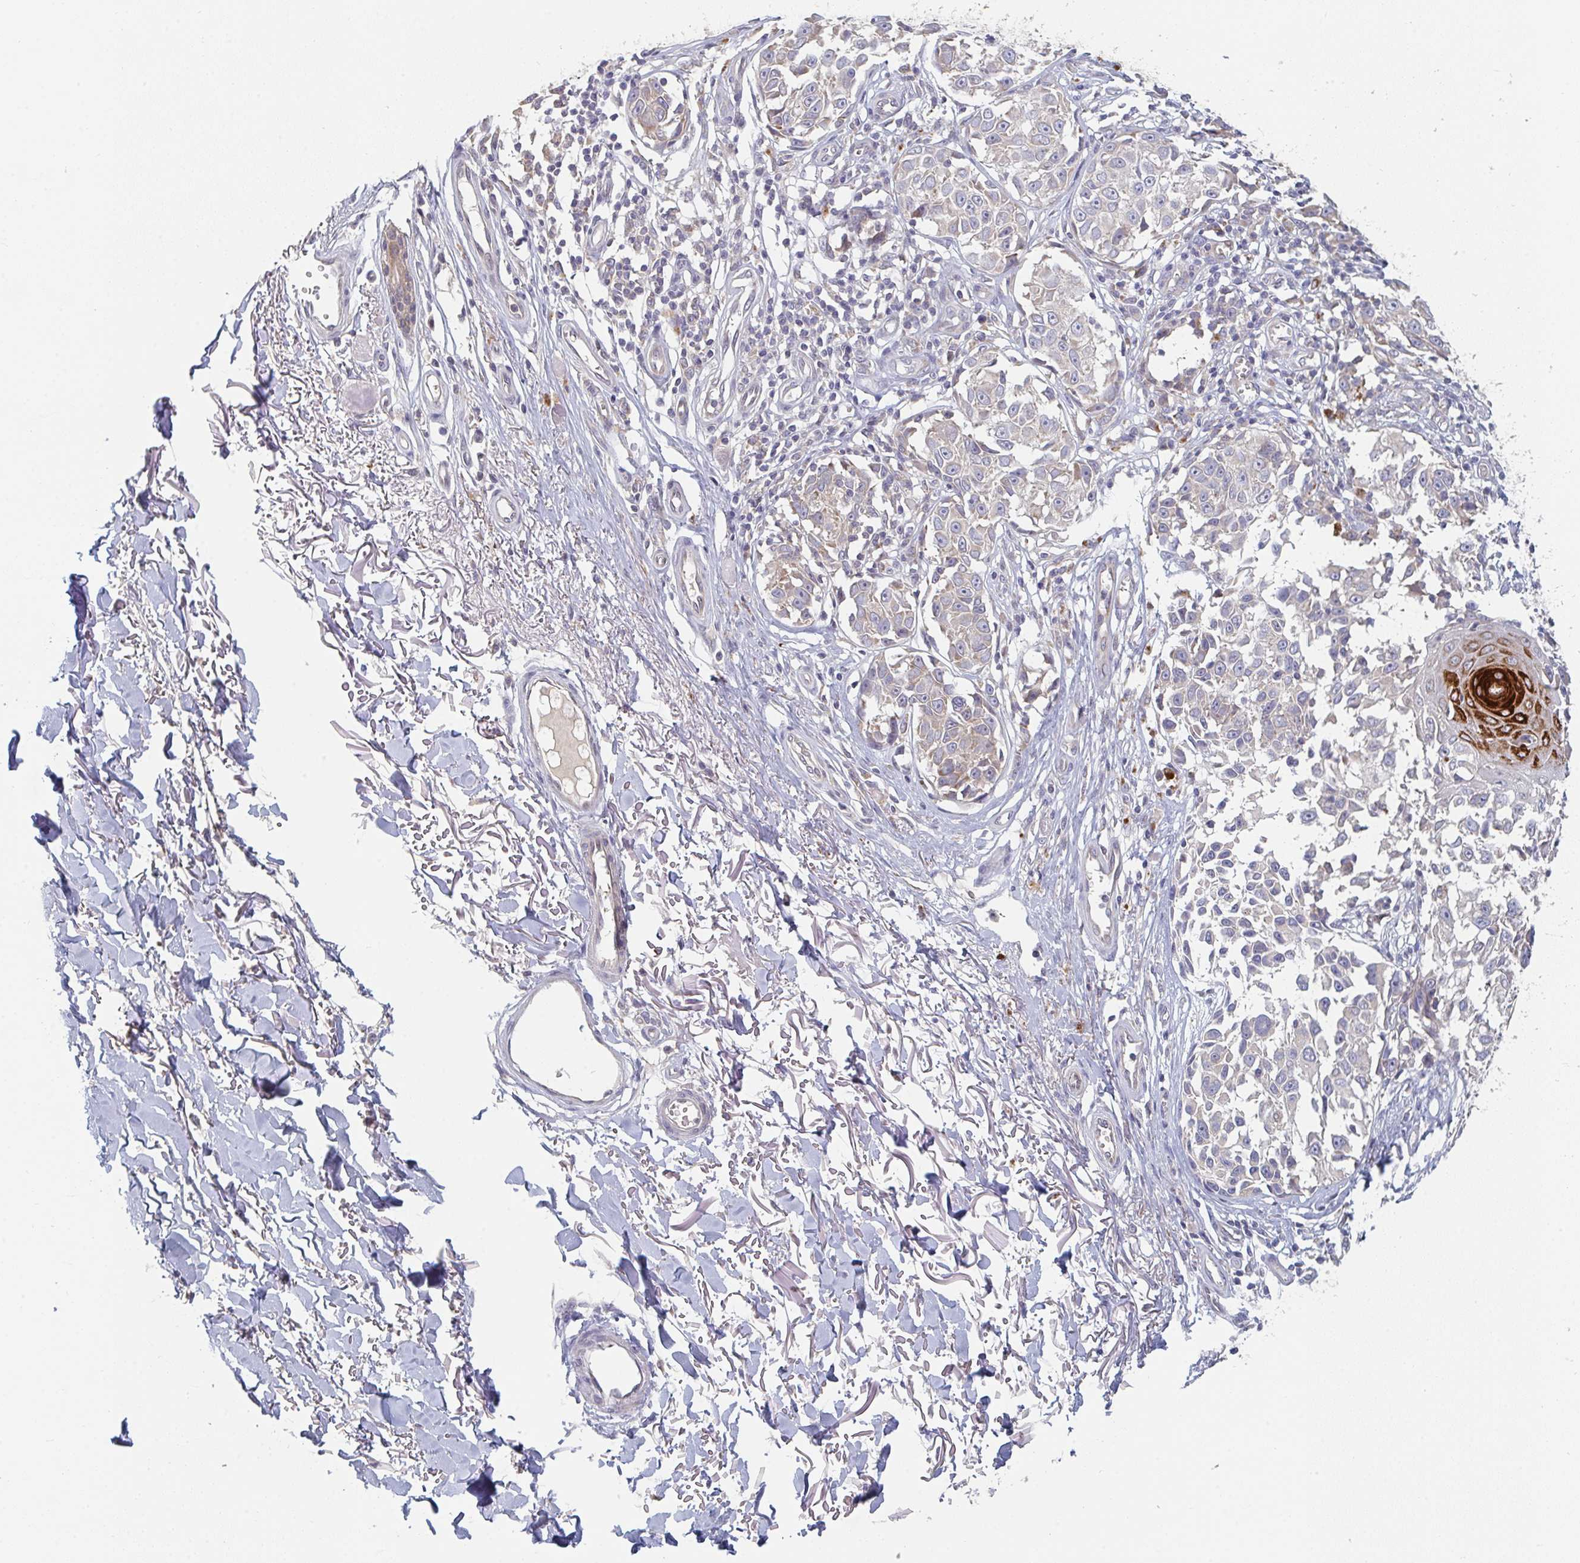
{"staining": {"intensity": "negative", "quantity": "none", "location": "none"}, "tissue": "melanoma", "cell_type": "Tumor cells", "image_type": "cancer", "snomed": [{"axis": "morphology", "description": "Malignant melanoma, NOS"}, {"axis": "topography", "description": "Skin"}], "caption": "An IHC photomicrograph of malignant melanoma is shown. There is no staining in tumor cells of malignant melanoma. The staining is performed using DAB (3,3'-diaminobenzidine) brown chromogen with nuclei counter-stained in using hematoxylin.", "gene": "ELOVL1", "patient": {"sex": "male", "age": 73}}